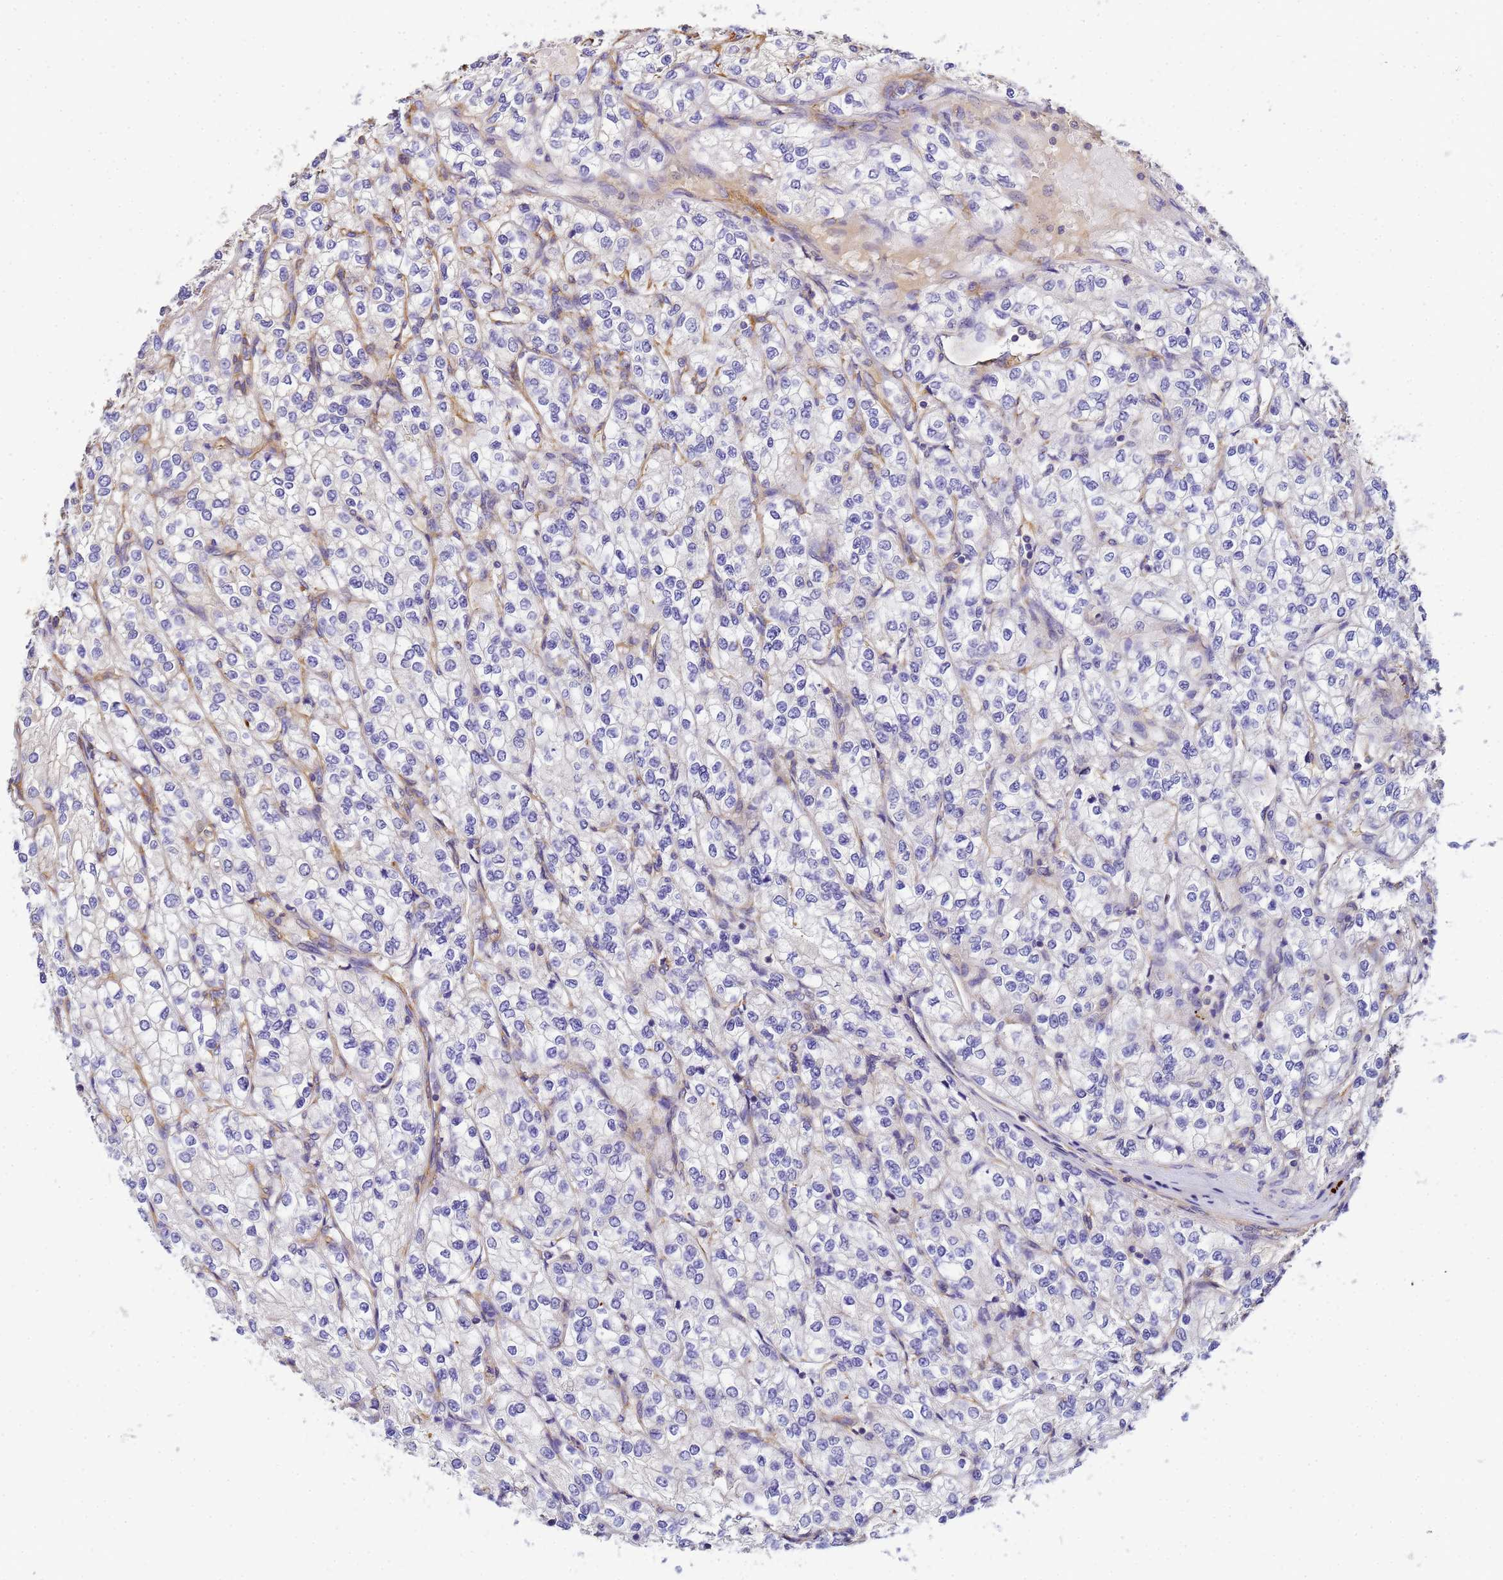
{"staining": {"intensity": "negative", "quantity": "none", "location": "none"}, "tissue": "renal cancer", "cell_type": "Tumor cells", "image_type": "cancer", "snomed": [{"axis": "morphology", "description": "Adenocarcinoma, NOS"}, {"axis": "topography", "description": "Kidney"}], "caption": "Image shows no significant protein positivity in tumor cells of renal cancer (adenocarcinoma).", "gene": "MYL12A", "patient": {"sex": "male", "age": 80}}